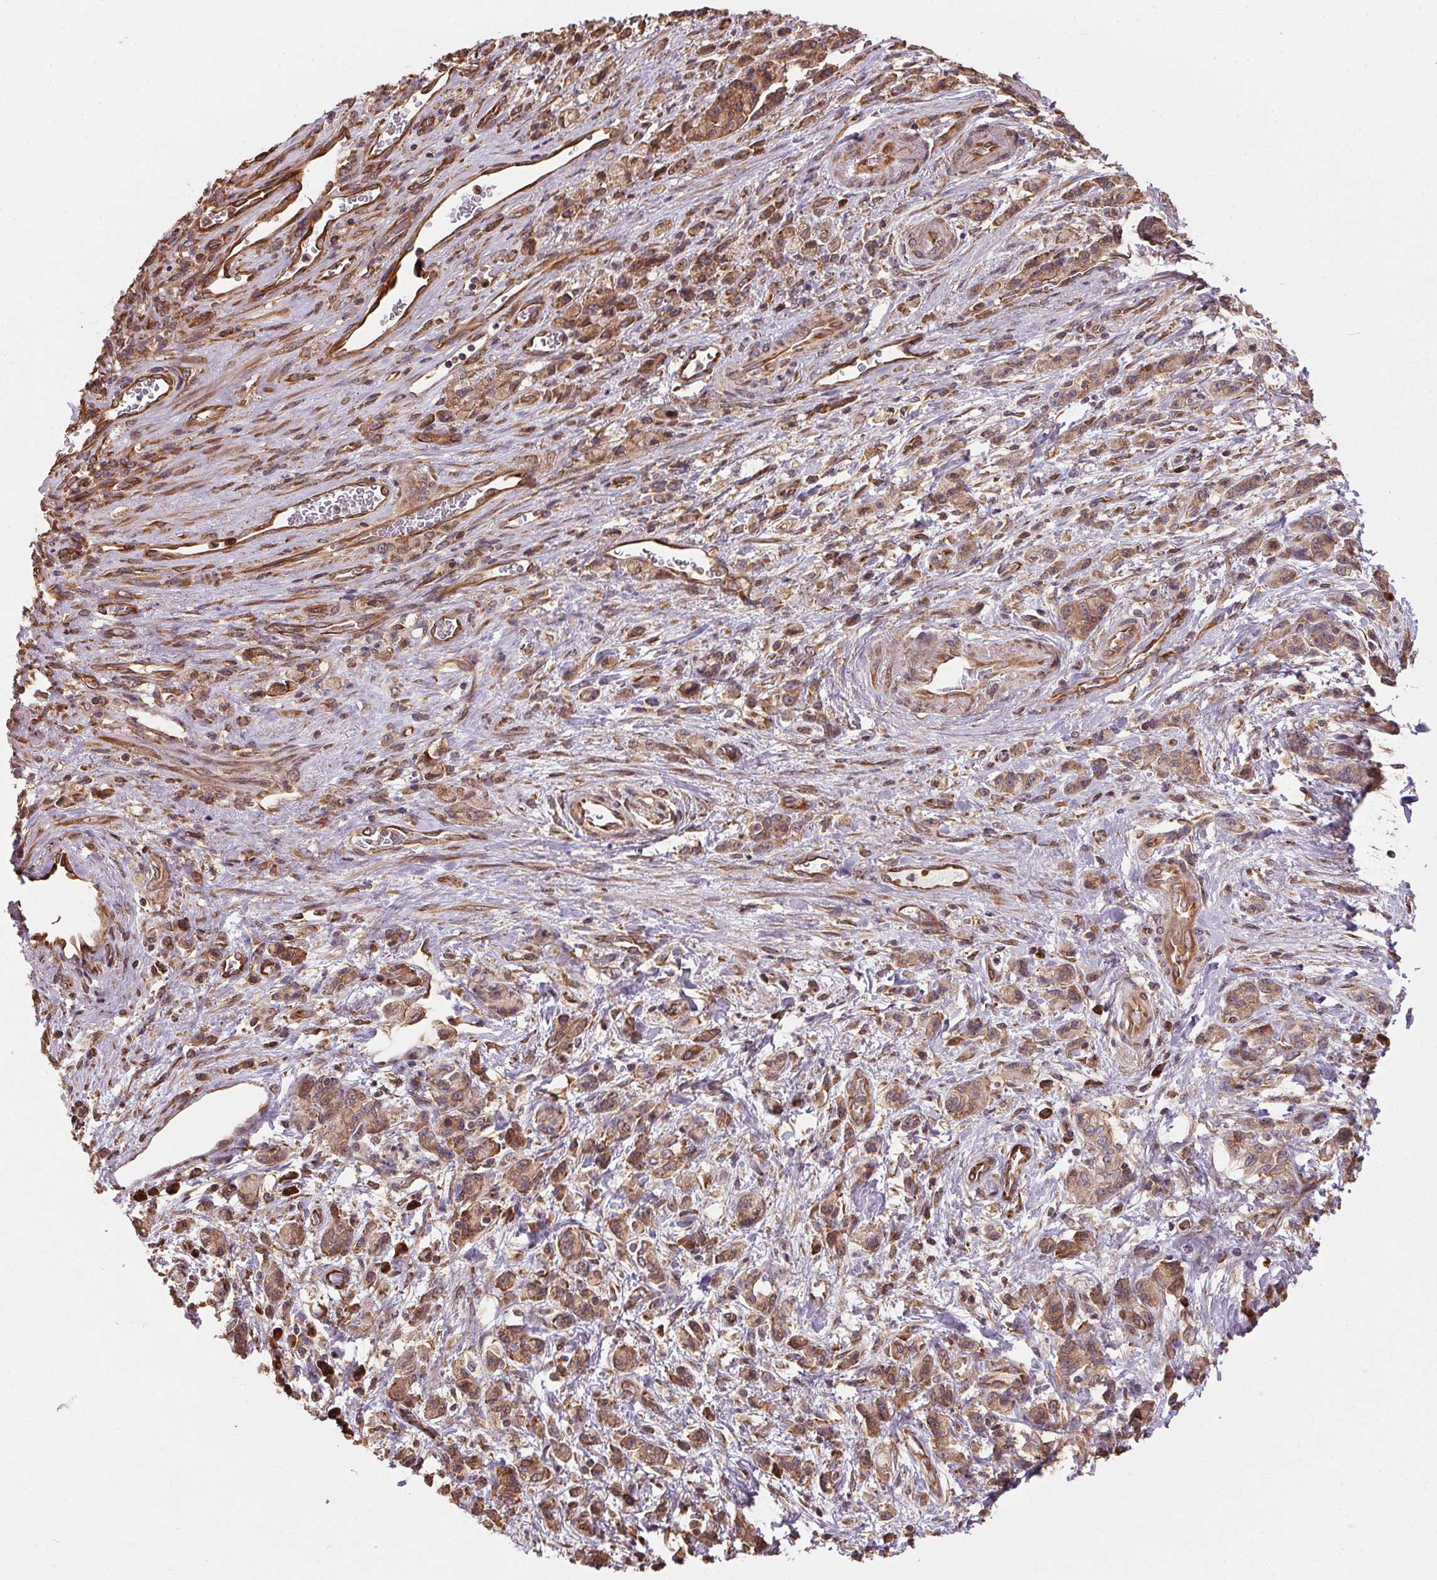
{"staining": {"intensity": "moderate", "quantity": ">75%", "location": "cytoplasmic/membranous"}, "tissue": "stomach cancer", "cell_type": "Tumor cells", "image_type": "cancer", "snomed": [{"axis": "morphology", "description": "Adenocarcinoma, NOS"}, {"axis": "topography", "description": "Stomach"}], "caption": "DAB immunohistochemical staining of human stomach cancer reveals moderate cytoplasmic/membranous protein expression in about >75% of tumor cells.", "gene": "EIF2S1", "patient": {"sex": "male", "age": 77}}